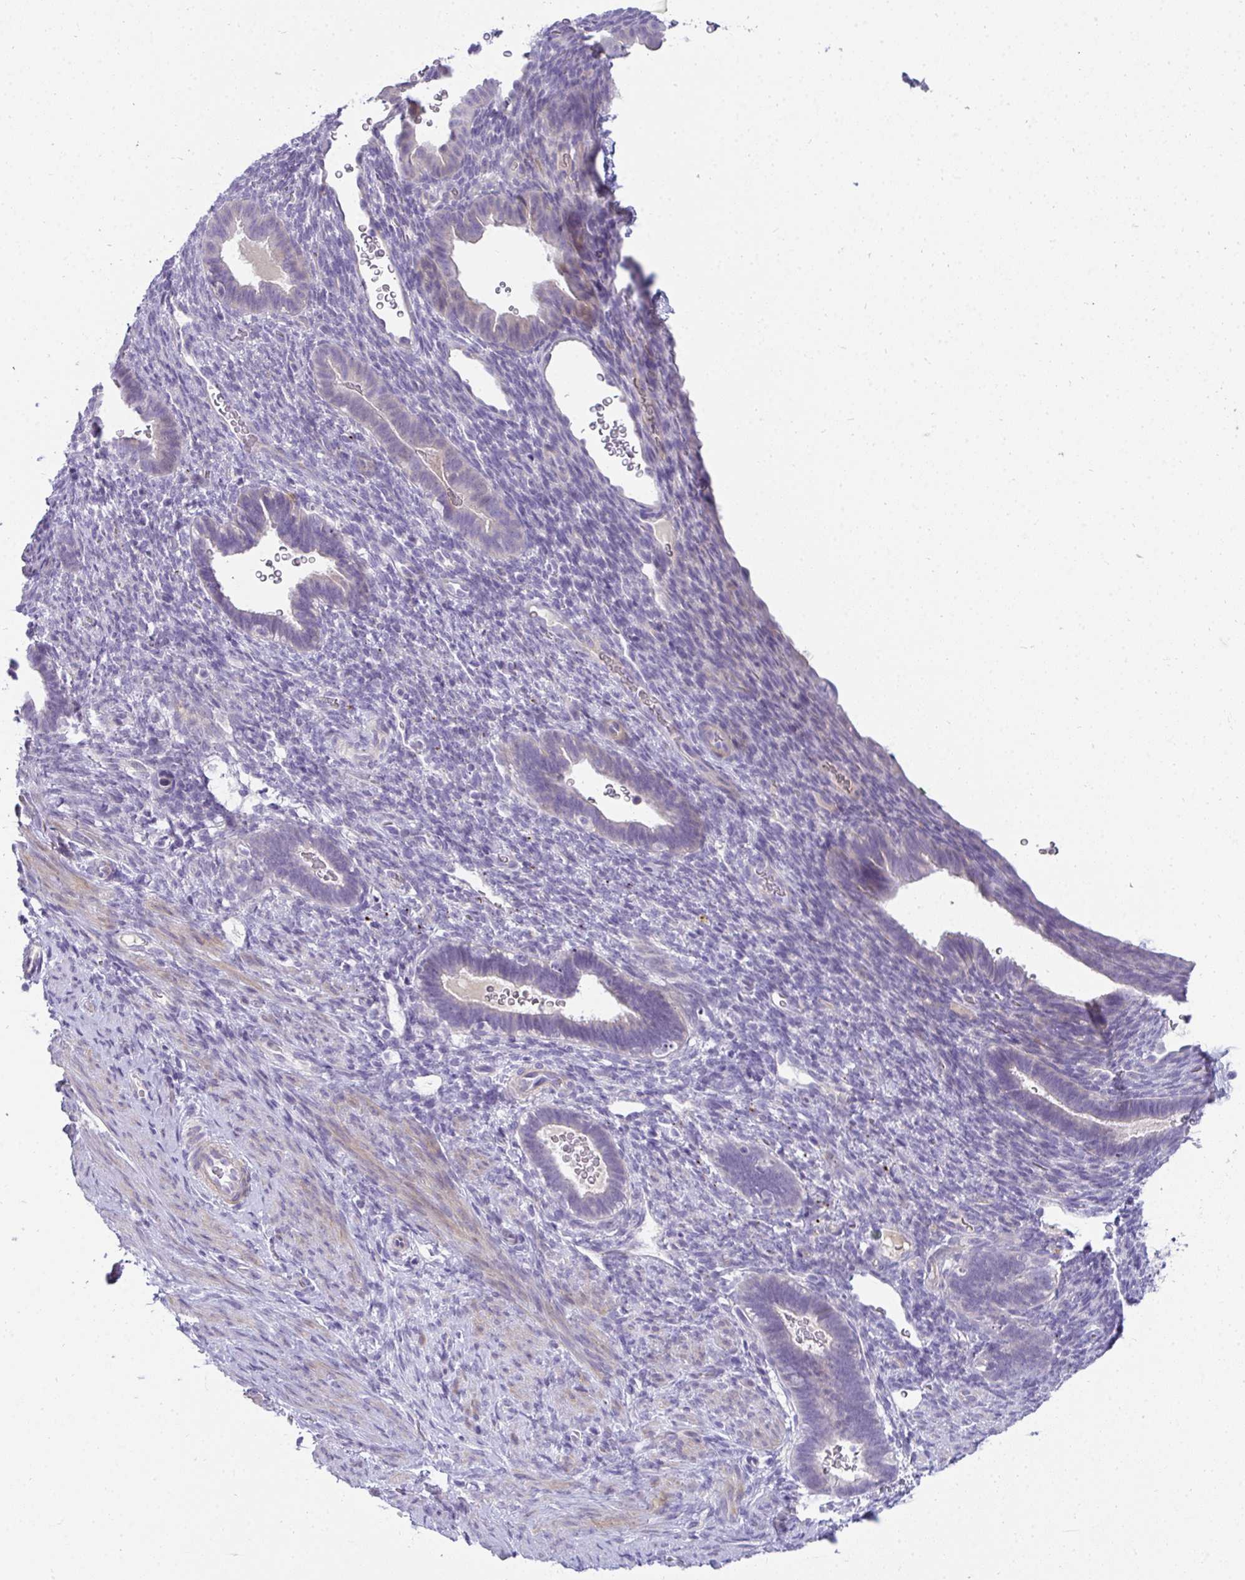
{"staining": {"intensity": "negative", "quantity": "none", "location": "none"}, "tissue": "endometrium", "cell_type": "Cells in endometrial stroma", "image_type": "normal", "snomed": [{"axis": "morphology", "description": "Normal tissue, NOS"}, {"axis": "topography", "description": "Endometrium"}], "caption": "The immunohistochemistry image has no significant staining in cells in endometrial stroma of endometrium. (Brightfield microscopy of DAB IHC at high magnification).", "gene": "AK5", "patient": {"sex": "female", "age": 34}}